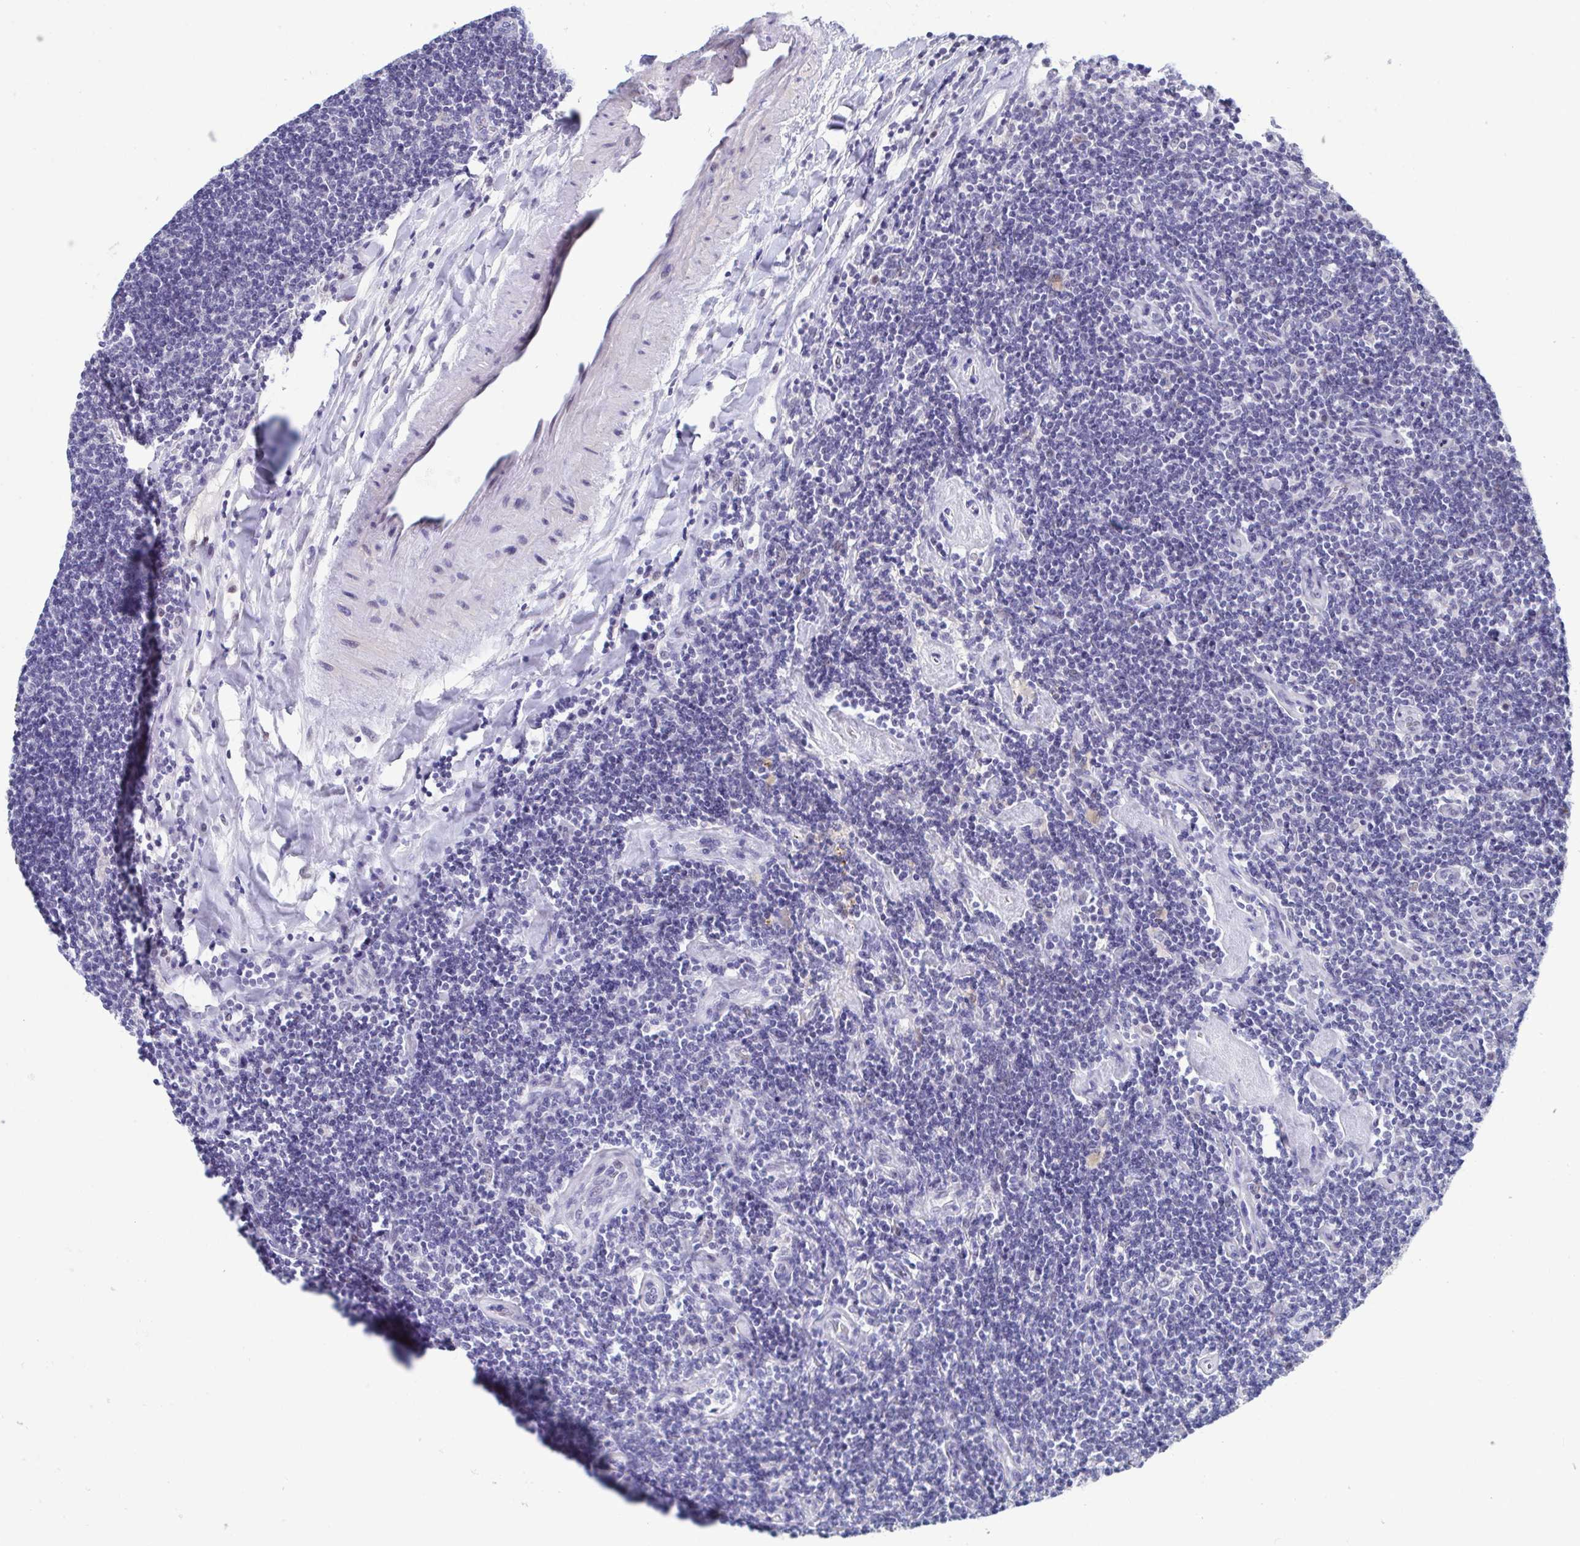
{"staining": {"intensity": "negative", "quantity": "none", "location": "none"}, "tissue": "lymphoma", "cell_type": "Tumor cells", "image_type": "cancer", "snomed": [{"axis": "morphology", "description": "Hodgkin's disease, NOS"}, {"axis": "topography", "description": "Lymph node"}], "caption": "An IHC micrograph of lymphoma is shown. There is no staining in tumor cells of lymphoma.", "gene": "PERM1", "patient": {"sex": "male", "age": 40}}